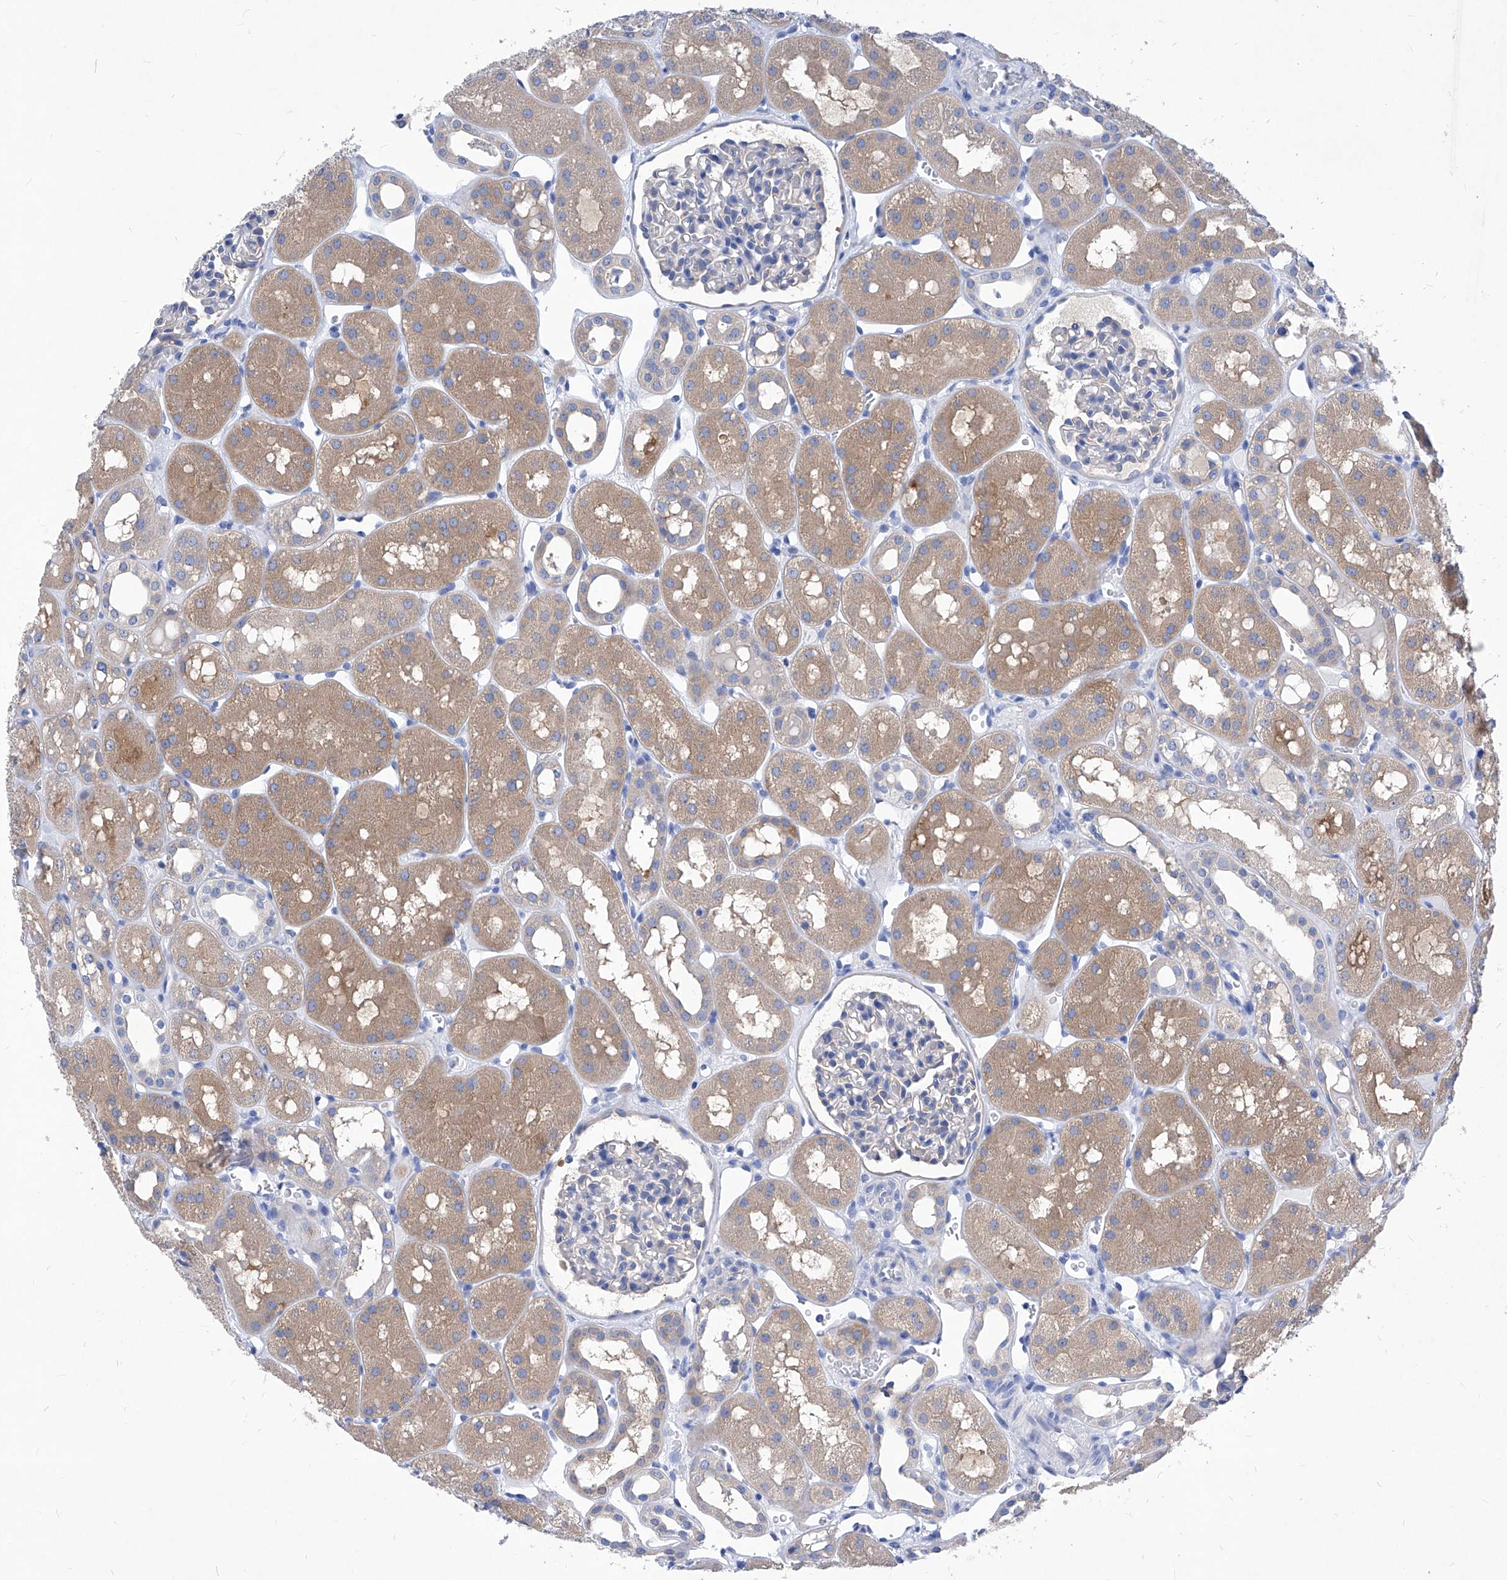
{"staining": {"intensity": "negative", "quantity": "none", "location": "none"}, "tissue": "kidney", "cell_type": "Cells in glomeruli", "image_type": "normal", "snomed": [{"axis": "morphology", "description": "Normal tissue, NOS"}, {"axis": "topography", "description": "Kidney"}], "caption": "Protein analysis of unremarkable kidney exhibits no significant positivity in cells in glomeruli. (DAB immunohistochemistry (IHC) visualized using brightfield microscopy, high magnification).", "gene": "XPNPEP1", "patient": {"sex": "male", "age": 16}}